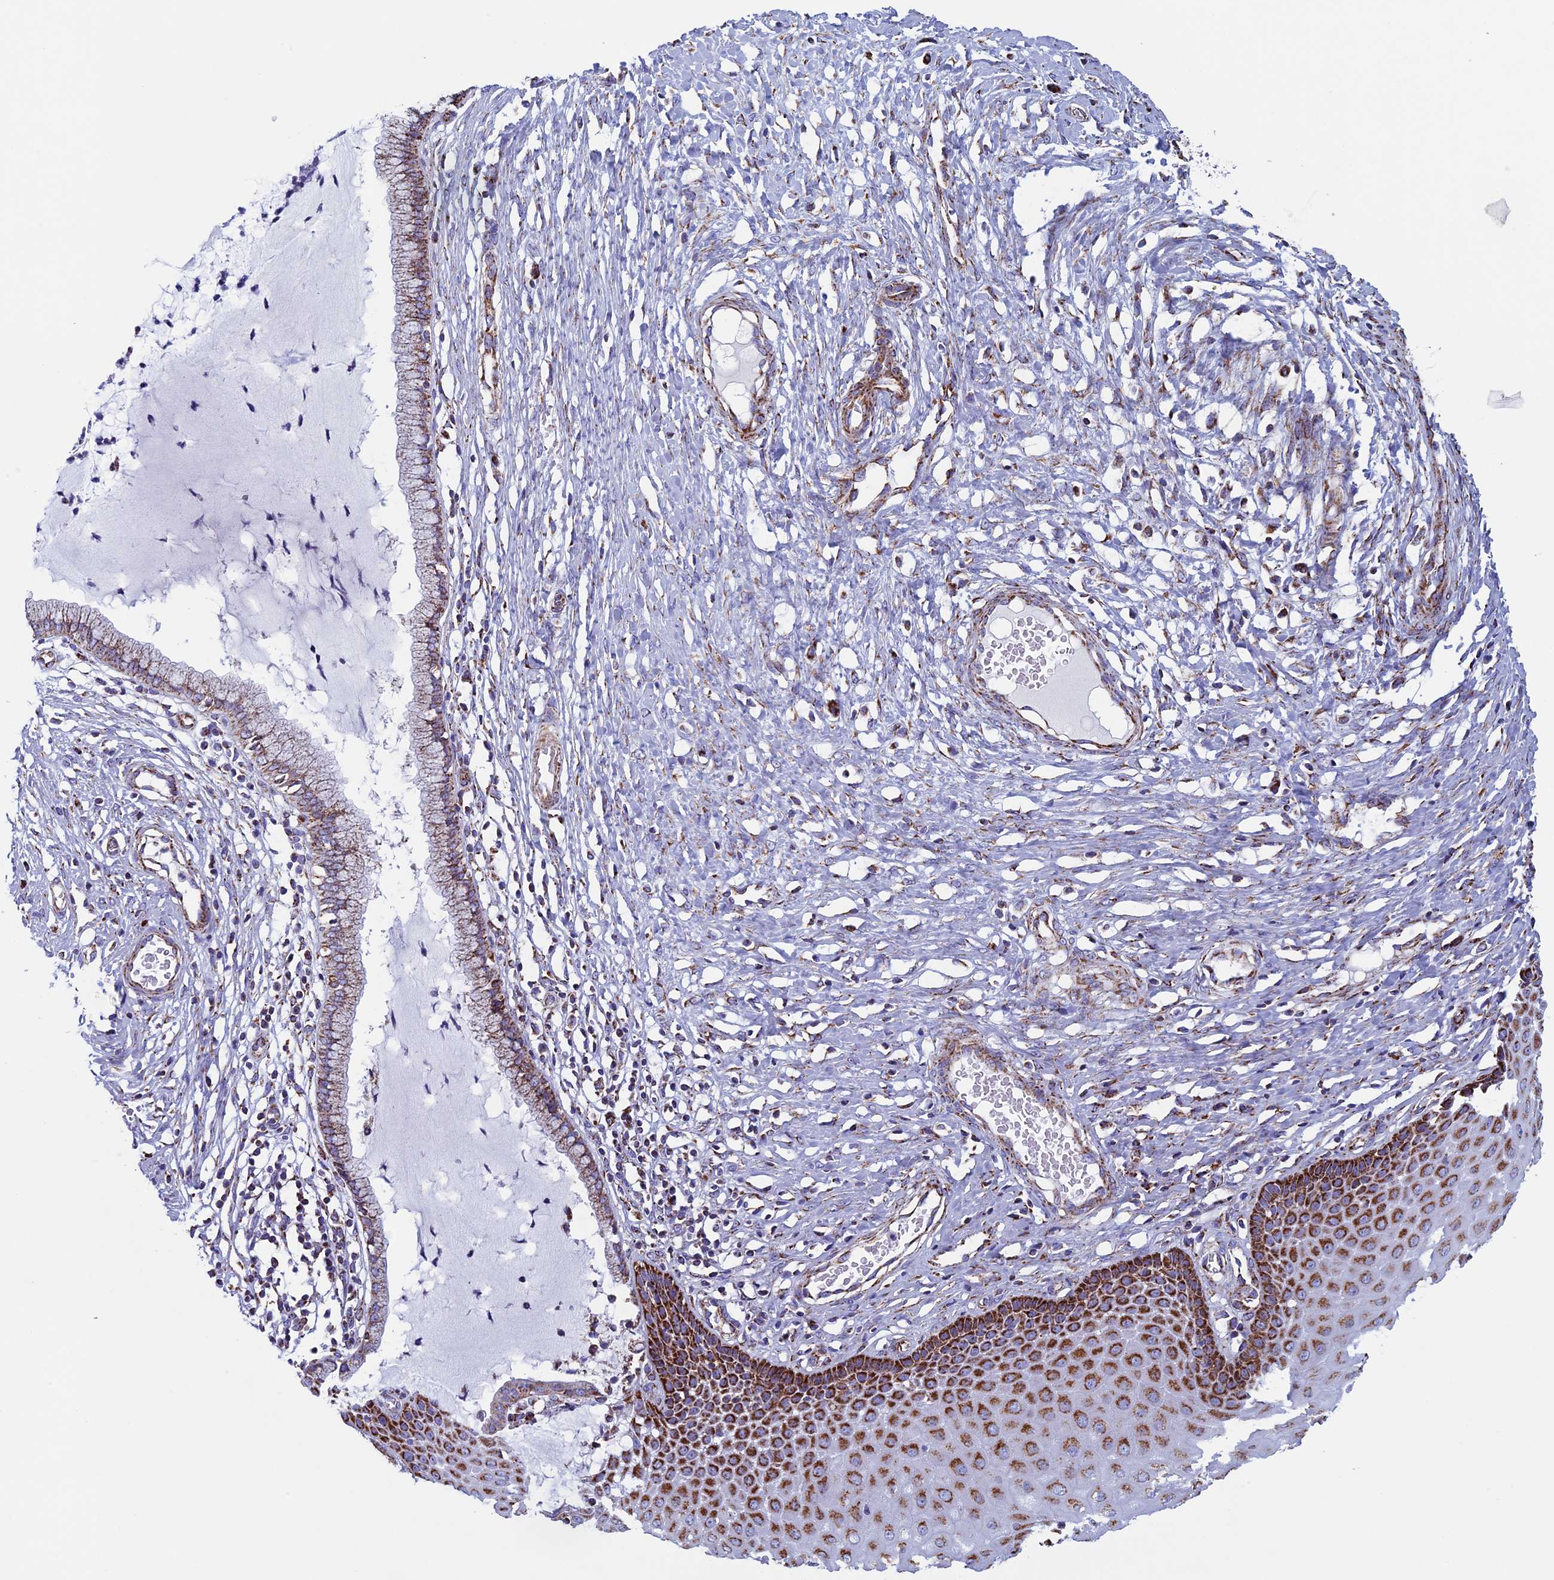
{"staining": {"intensity": "moderate", "quantity": "25%-75%", "location": "cytoplasmic/membranous"}, "tissue": "cervix", "cell_type": "Glandular cells", "image_type": "normal", "snomed": [{"axis": "morphology", "description": "Normal tissue, NOS"}, {"axis": "topography", "description": "Cervix"}], "caption": "Protein analysis of benign cervix displays moderate cytoplasmic/membranous expression in approximately 25%-75% of glandular cells.", "gene": "UQCRFS1", "patient": {"sex": "female", "age": 55}}